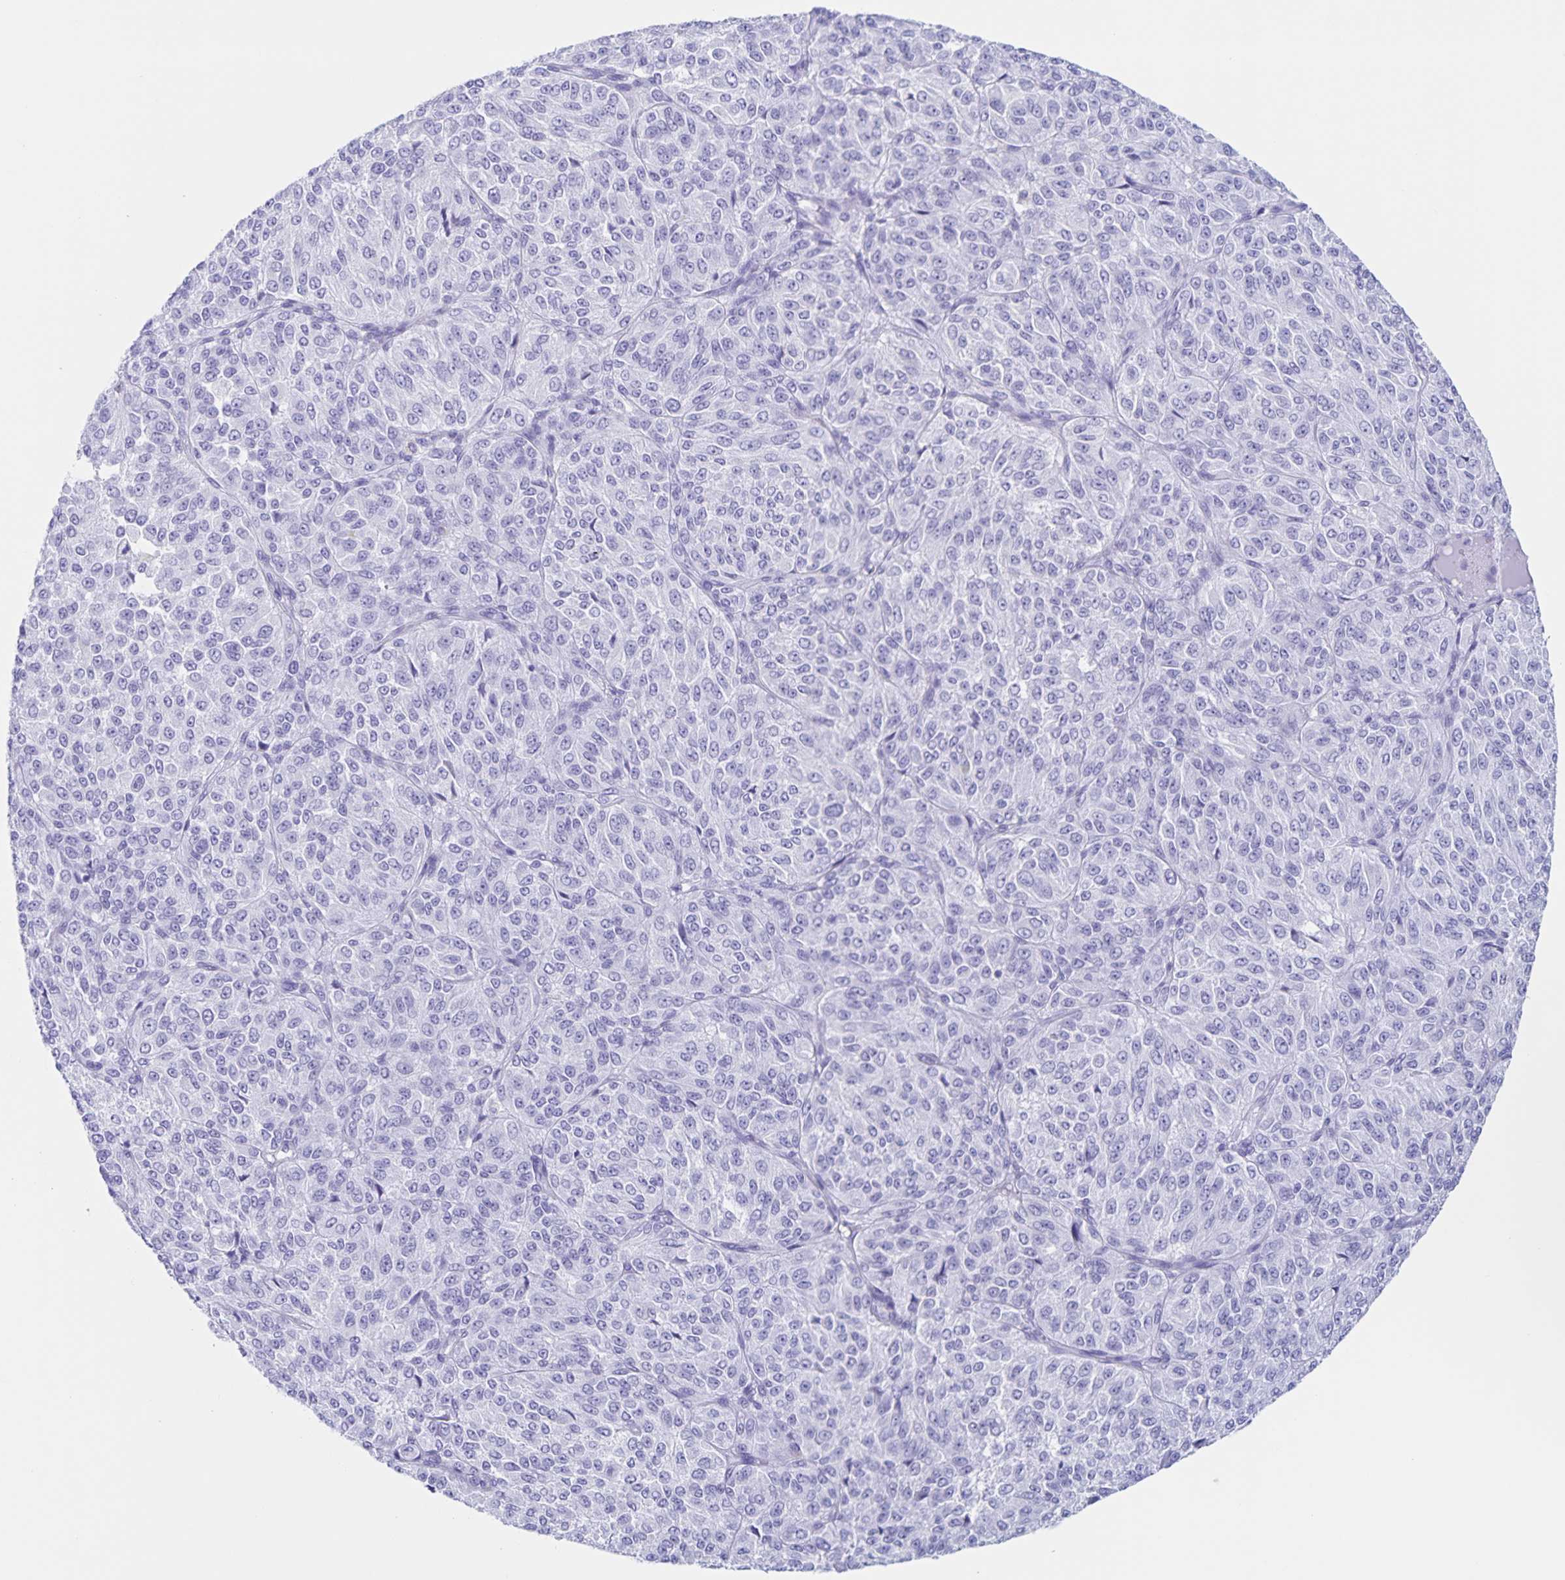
{"staining": {"intensity": "negative", "quantity": "none", "location": "none"}, "tissue": "melanoma", "cell_type": "Tumor cells", "image_type": "cancer", "snomed": [{"axis": "morphology", "description": "Malignant melanoma, Metastatic site"}, {"axis": "topography", "description": "Brain"}], "caption": "High magnification brightfield microscopy of melanoma stained with DAB (3,3'-diaminobenzidine) (brown) and counterstained with hematoxylin (blue): tumor cells show no significant staining.", "gene": "C12orf56", "patient": {"sex": "female", "age": 56}}